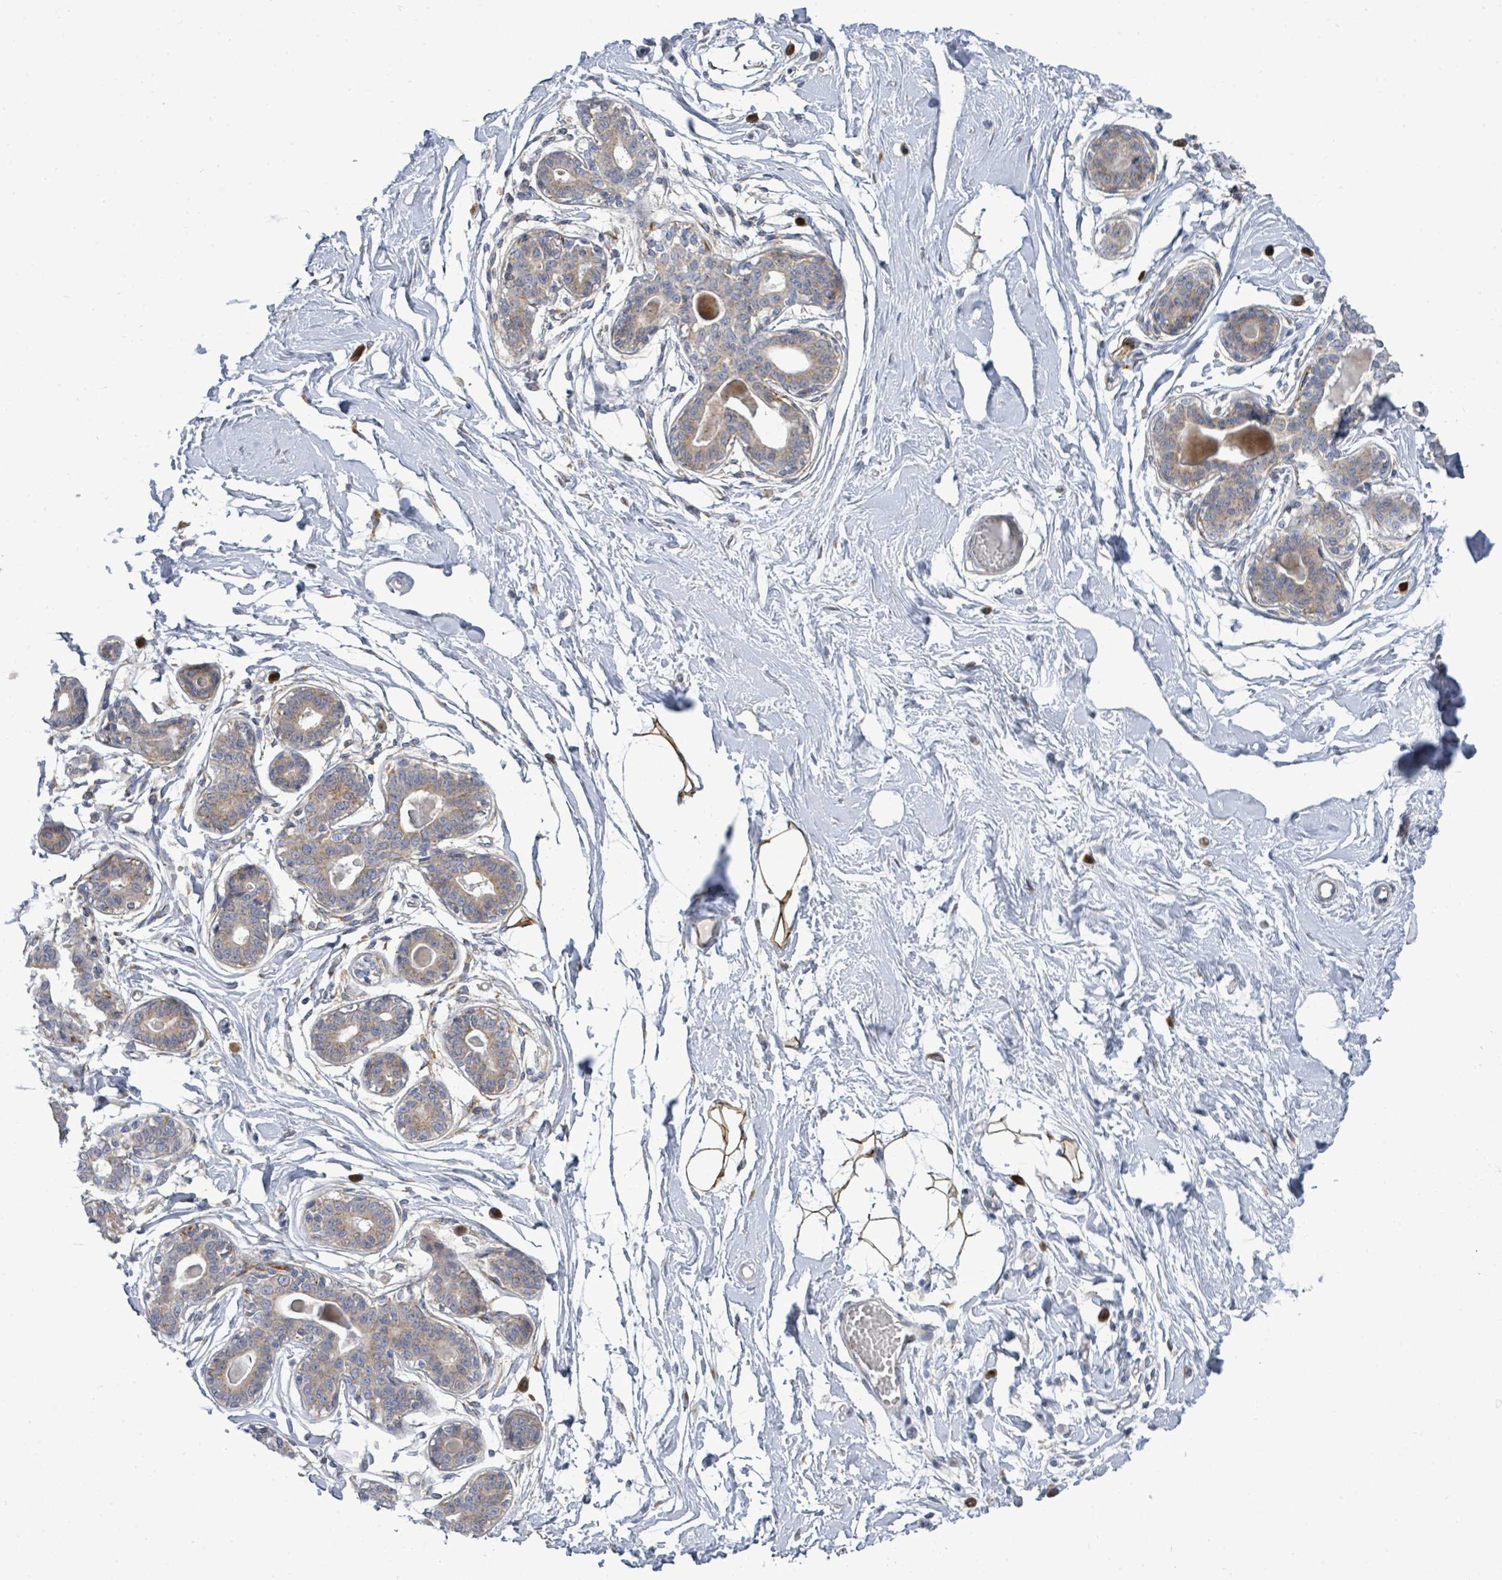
{"staining": {"intensity": "negative", "quantity": "none", "location": "none"}, "tissue": "breast", "cell_type": "Adipocytes", "image_type": "normal", "snomed": [{"axis": "morphology", "description": "Normal tissue, NOS"}, {"axis": "topography", "description": "Breast"}], "caption": "Immunohistochemical staining of unremarkable human breast reveals no significant expression in adipocytes.", "gene": "SAR1A", "patient": {"sex": "female", "age": 45}}